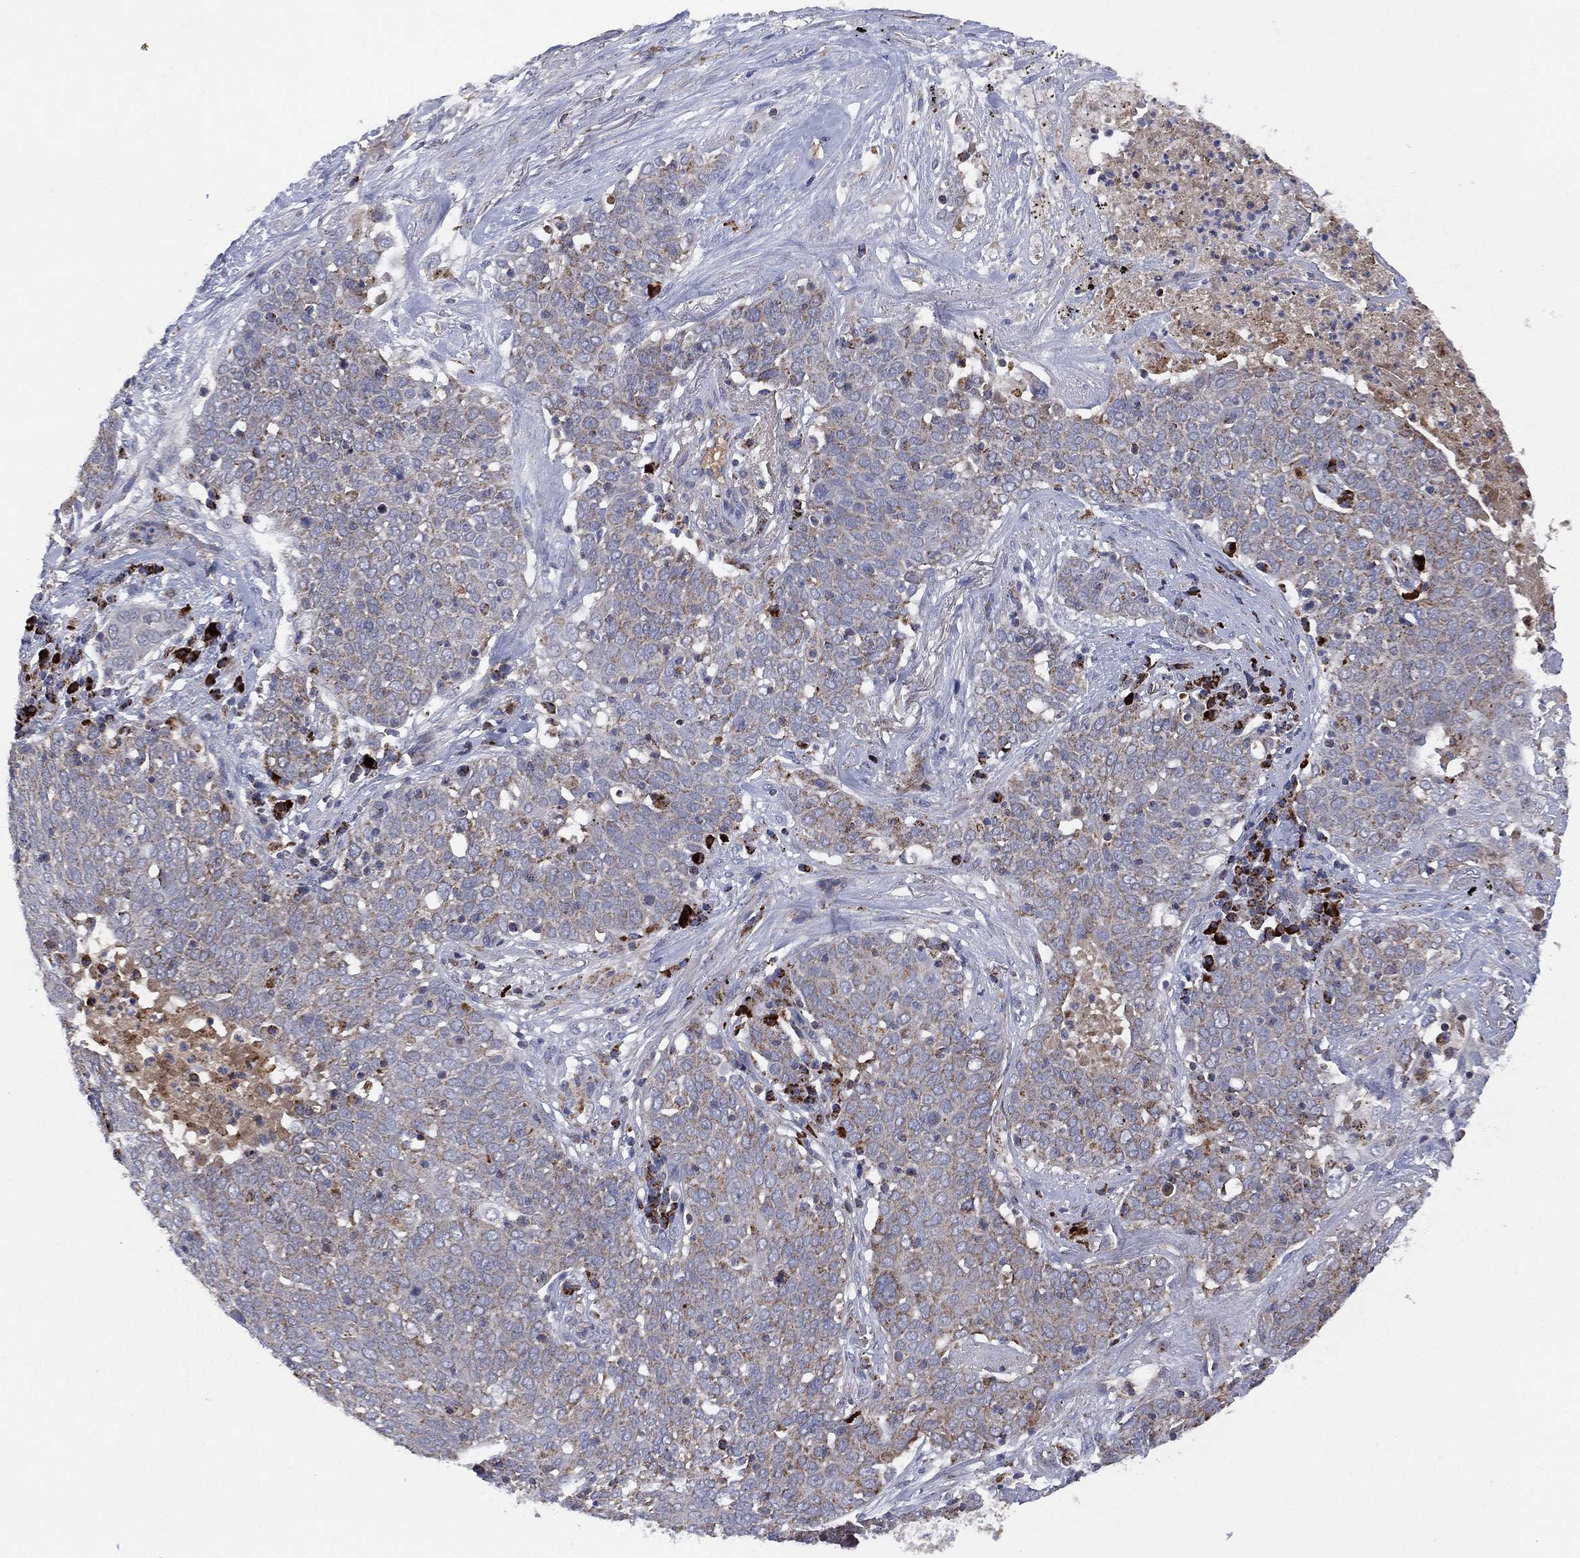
{"staining": {"intensity": "weak", "quantity": "25%-75%", "location": "cytoplasmic/membranous"}, "tissue": "lung cancer", "cell_type": "Tumor cells", "image_type": "cancer", "snomed": [{"axis": "morphology", "description": "Squamous cell carcinoma, NOS"}, {"axis": "topography", "description": "Lung"}], "caption": "Immunohistochemistry of human lung cancer demonstrates low levels of weak cytoplasmic/membranous staining in about 25%-75% of tumor cells. (Brightfield microscopy of DAB IHC at high magnification).", "gene": "PPP2R5A", "patient": {"sex": "male", "age": 82}}